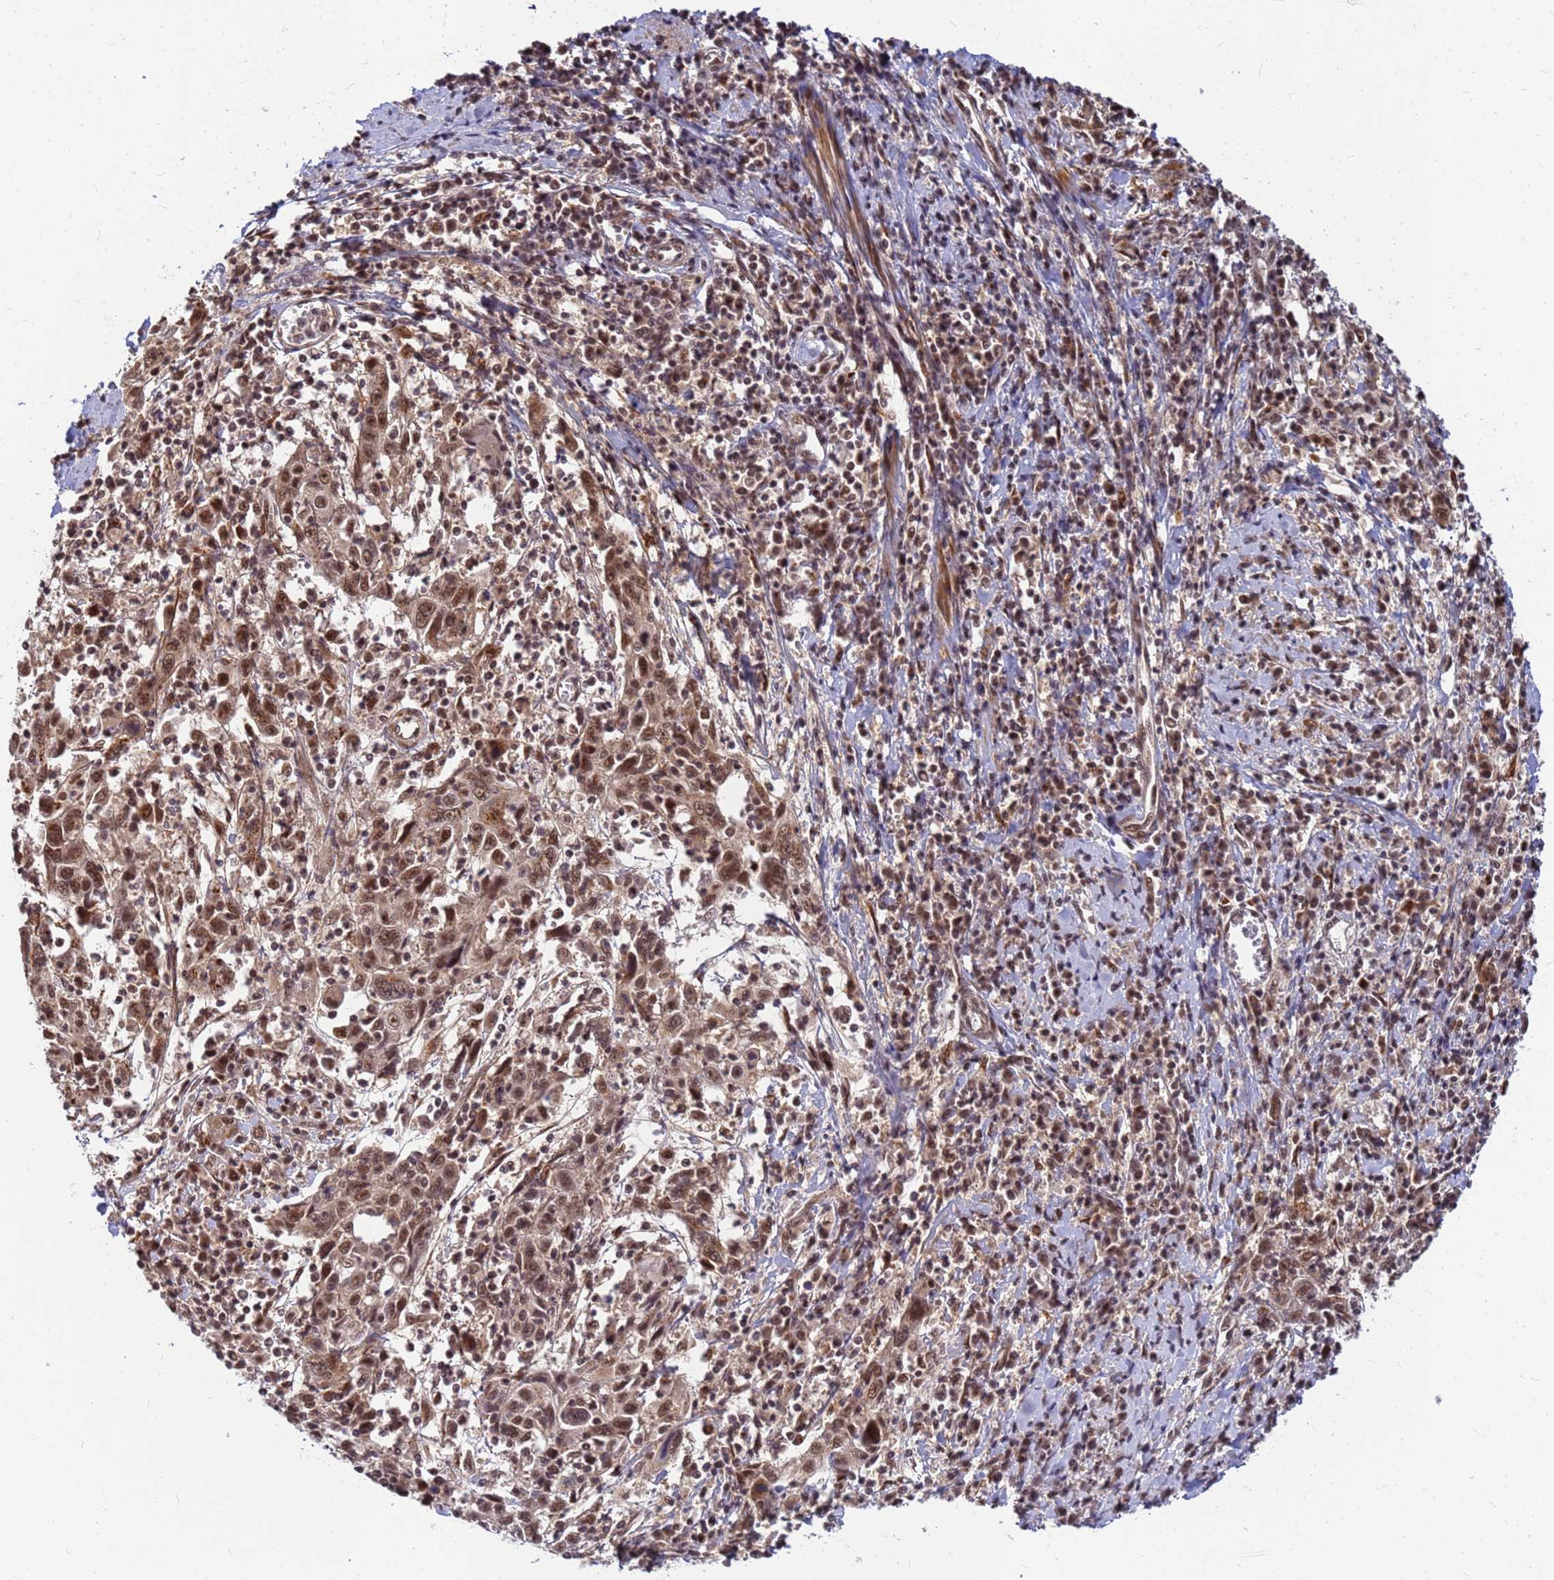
{"staining": {"intensity": "moderate", "quantity": ">75%", "location": "nuclear"}, "tissue": "cervical cancer", "cell_type": "Tumor cells", "image_type": "cancer", "snomed": [{"axis": "morphology", "description": "Squamous cell carcinoma, NOS"}, {"axis": "topography", "description": "Cervix"}], "caption": "Cervical squamous cell carcinoma was stained to show a protein in brown. There is medium levels of moderate nuclear staining in about >75% of tumor cells.", "gene": "NCBP2", "patient": {"sex": "female", "age": 46}}